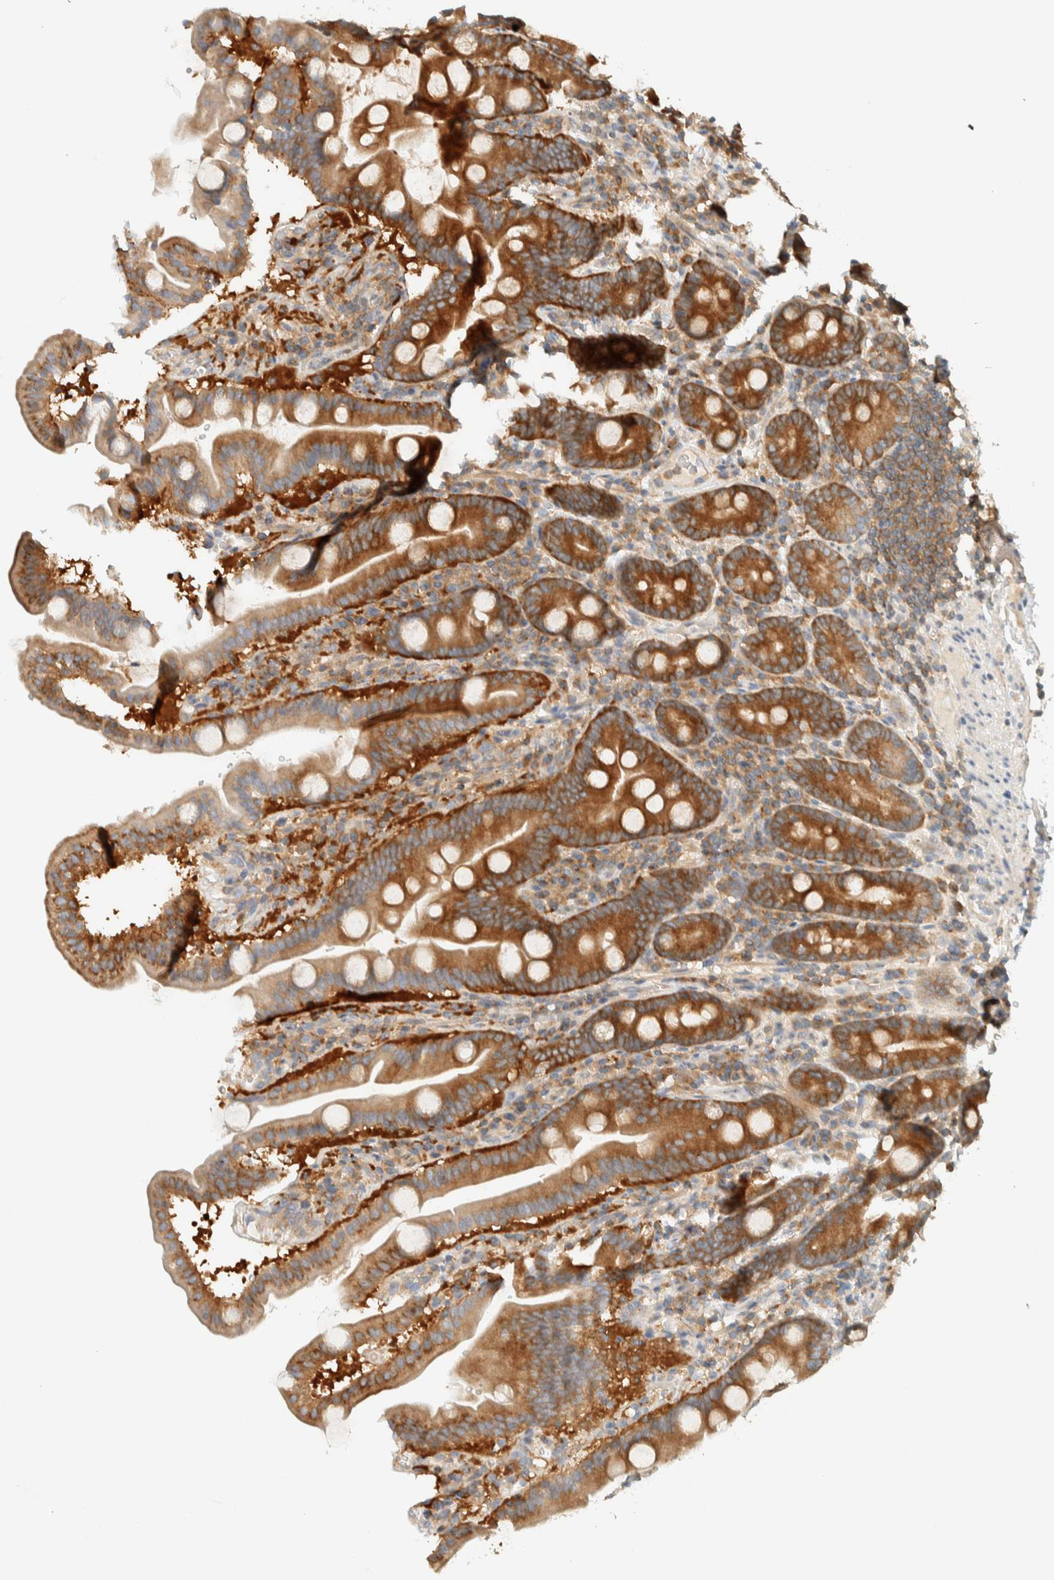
{"staining": {"intensity": "strong", "quantity": ">75%", "location": "cytoplasmic/membranous"}, "tissue": "duodenum", "cell_type": "Glandular cells", "image_type": "normal", "snomed": [{"axis": "morphology", "description": "Normal tissue, NOS"}, {"axis": "topography", "description": "Duodenum"}], "caption": "A brown stain labels strong cytoplasmic/membranous expression of a protein in glandular cells of benign duodenum. Nuclei are stained in blue.", "gene": "ARFGEF1", "patient": {"sex": "male", "age": 54}}